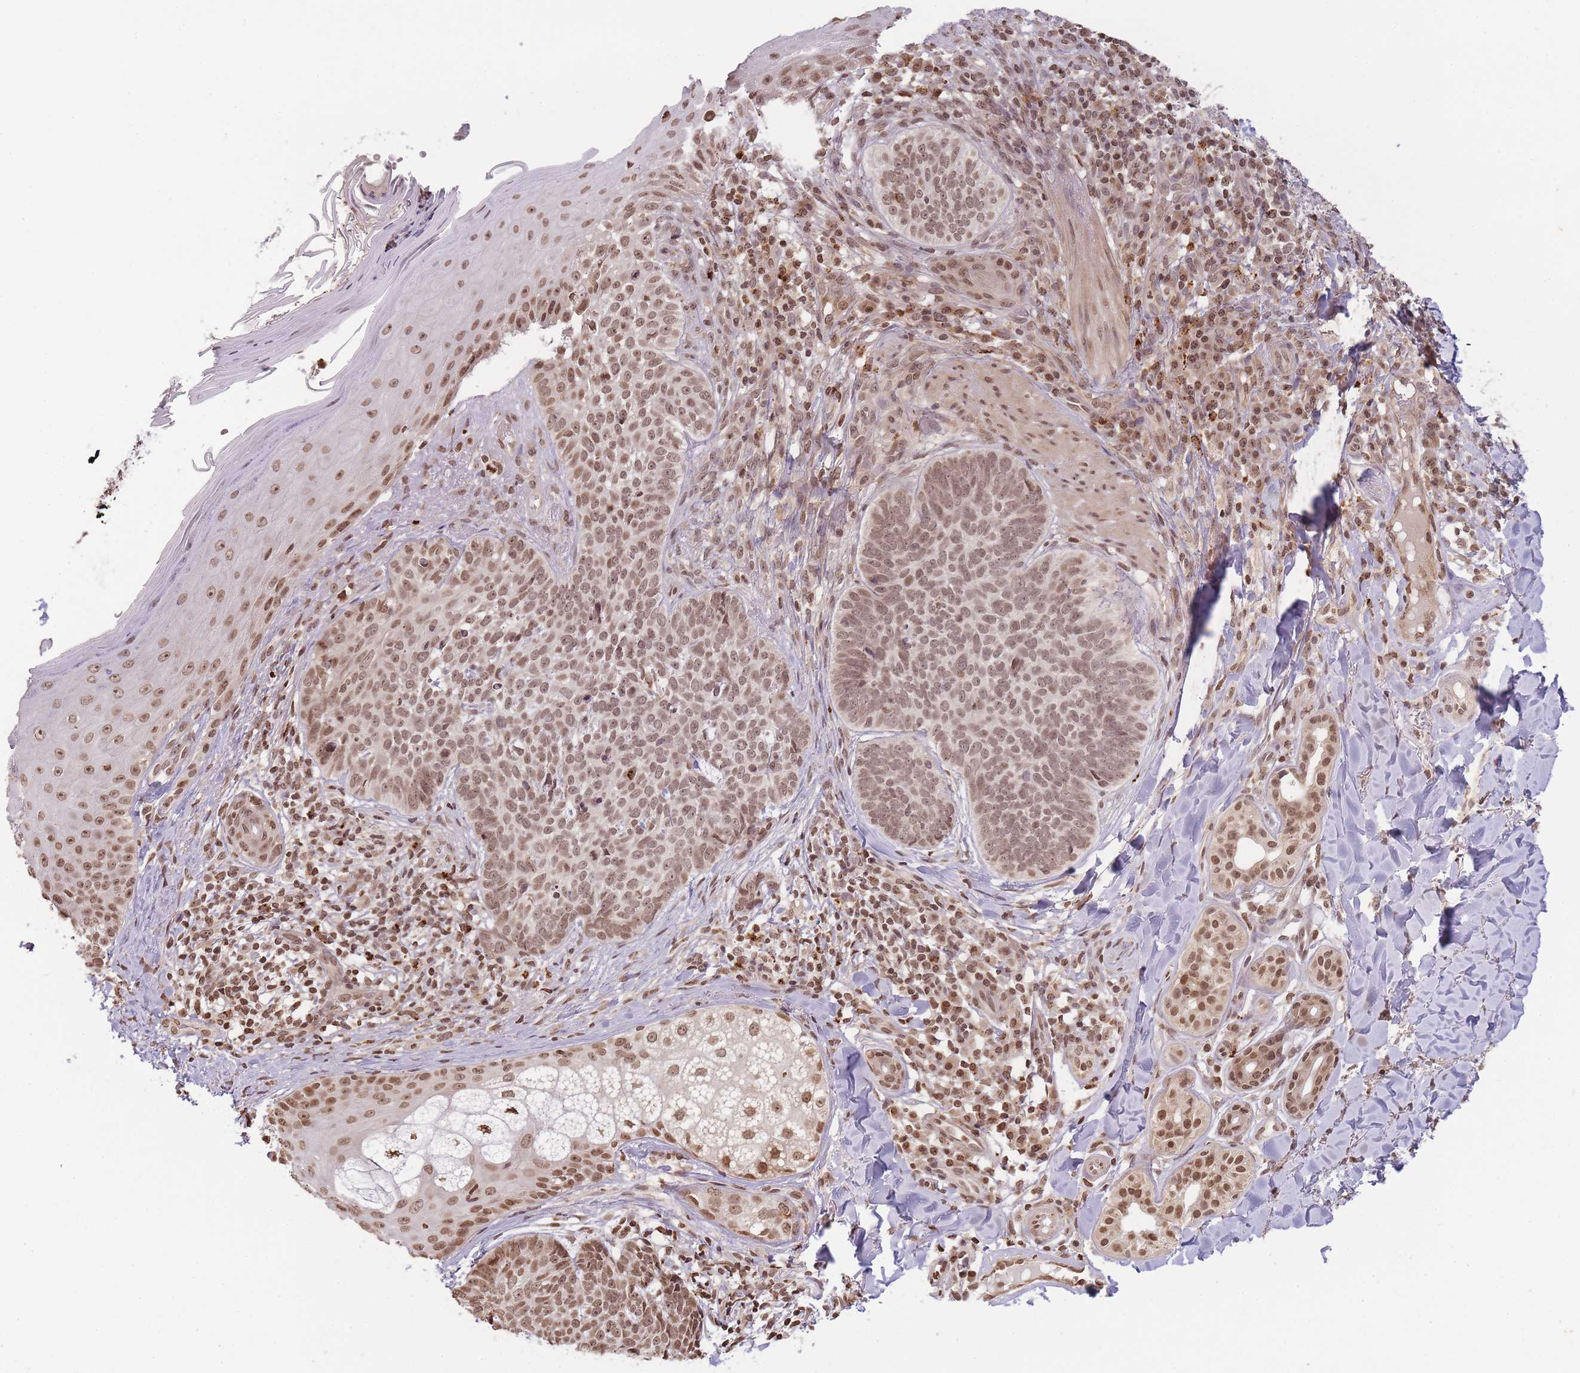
{"staining": {"intensity": "moderate", "quantity": ">75%", "location": "nuclear"}, "tissue": "skin cancer", "cell_type": "Tumor cells", "image_type": "cancer", "snomed": [{"axis": "morphology", "description": "Basal cell carcinoma"}, {"axis": "topography", "description": "Skin"}], "caption": "There is medium levels of moderate nuclear expression in tumor cells of skin cancer (basal cell carcinoma), as demonstrated by immunohistochemical staining (brown color).", "gene": "WWTR1", "patient": {"sex": "female", "age": 61}}